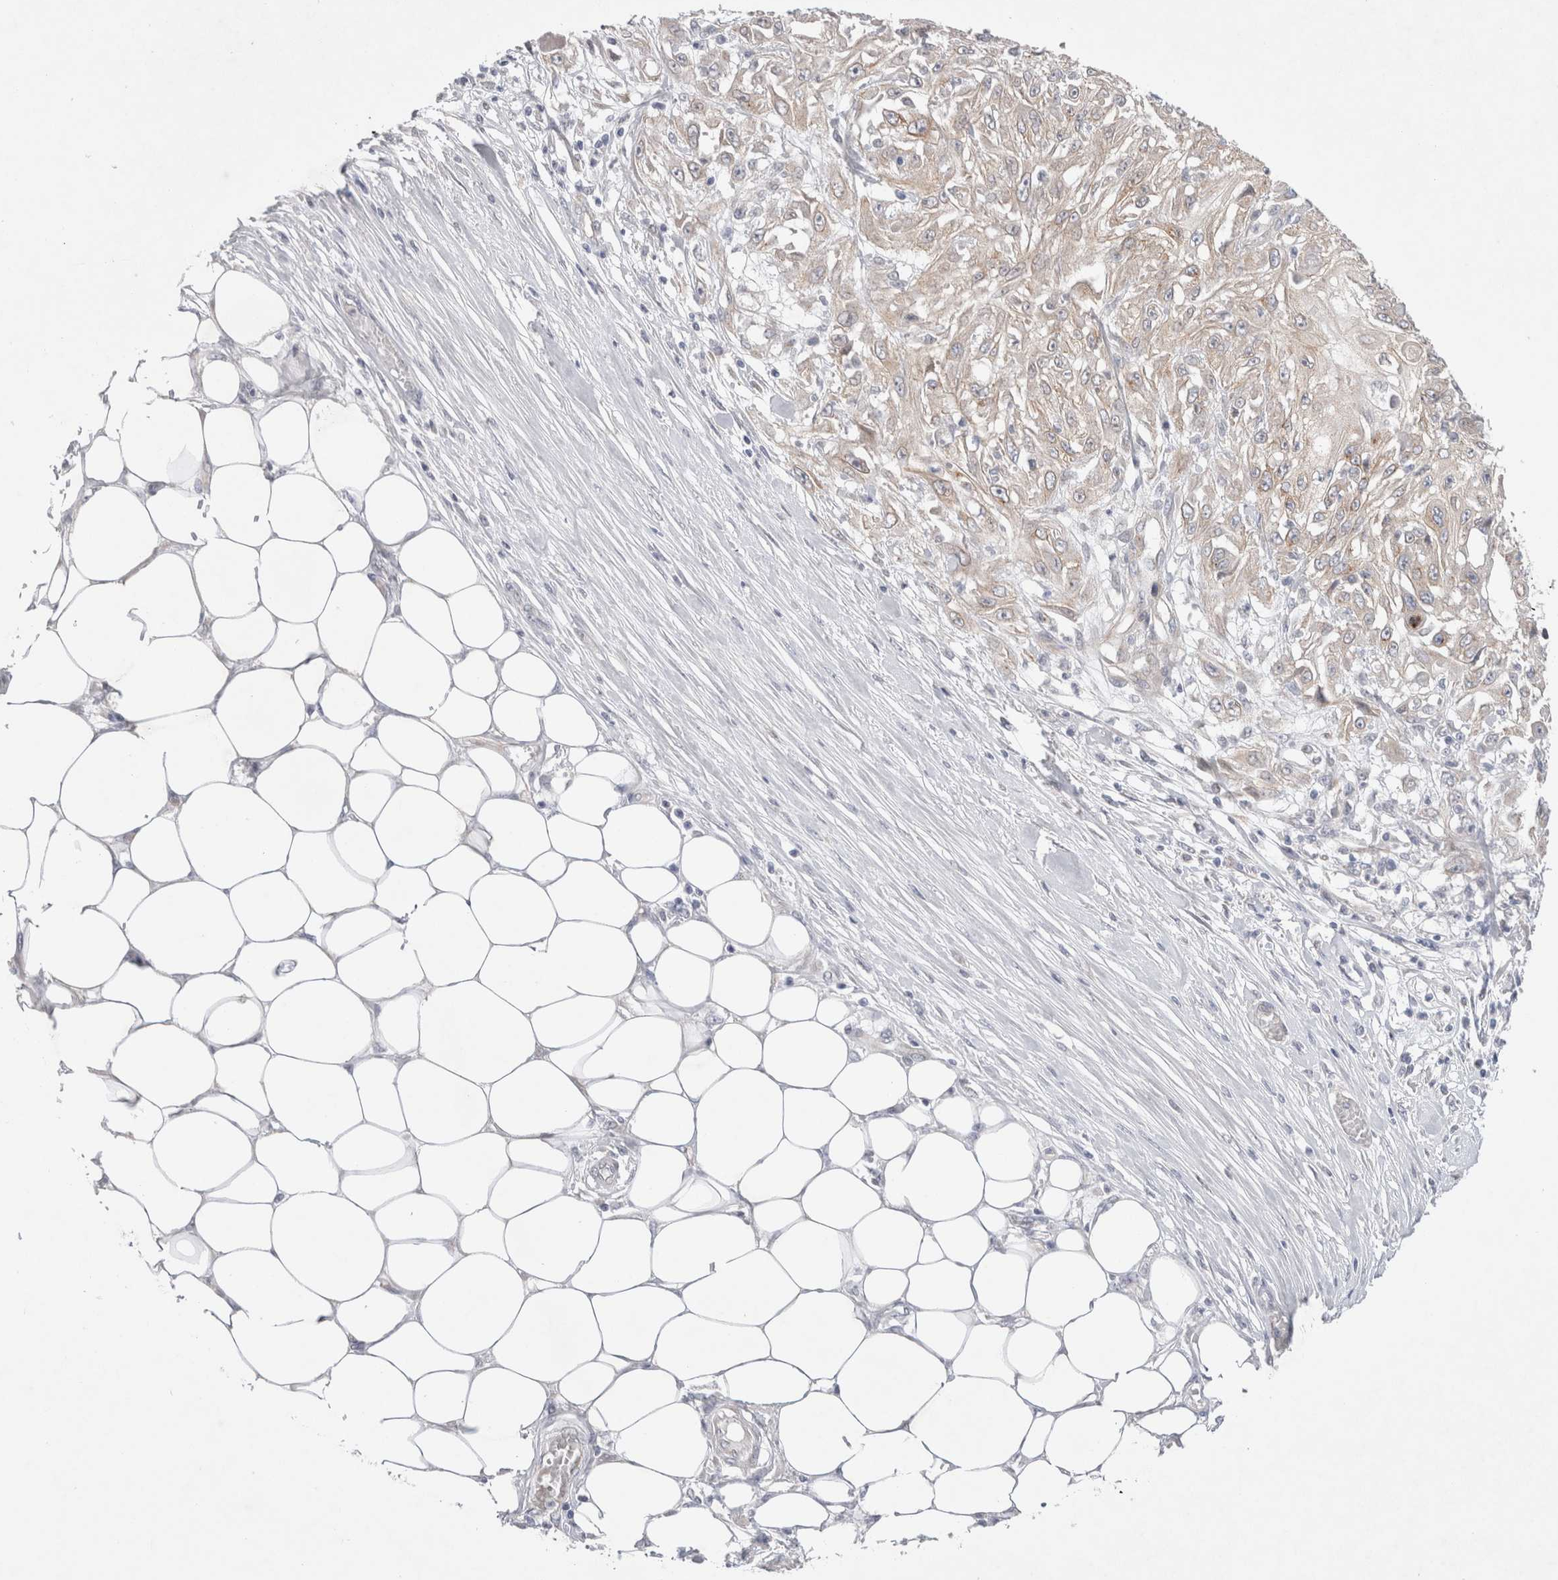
{"staining": {"intensity": "weak", "quantity": "<25%", "location": "cytoplasmic/membranous"}, "tissue": "skin cancer", "cell_type": "Tumor cells", "image_type": "cancer", "snomed": [{"axis": "morphology", "description": "Squamous cell carcinoma, NOS"}, {"axis": "morphology", "description": "Squamous cell carcinoma, metastatic, NOS"}, {"axis": "topography", "description": "Skin"}, {"axis": "topography", "description": "Lymph node"}], "caption": "Tumor cells show no significant expression in skin cancer.", "gene": "BICD2", "patient": {"sex": "male", "age": 75}}